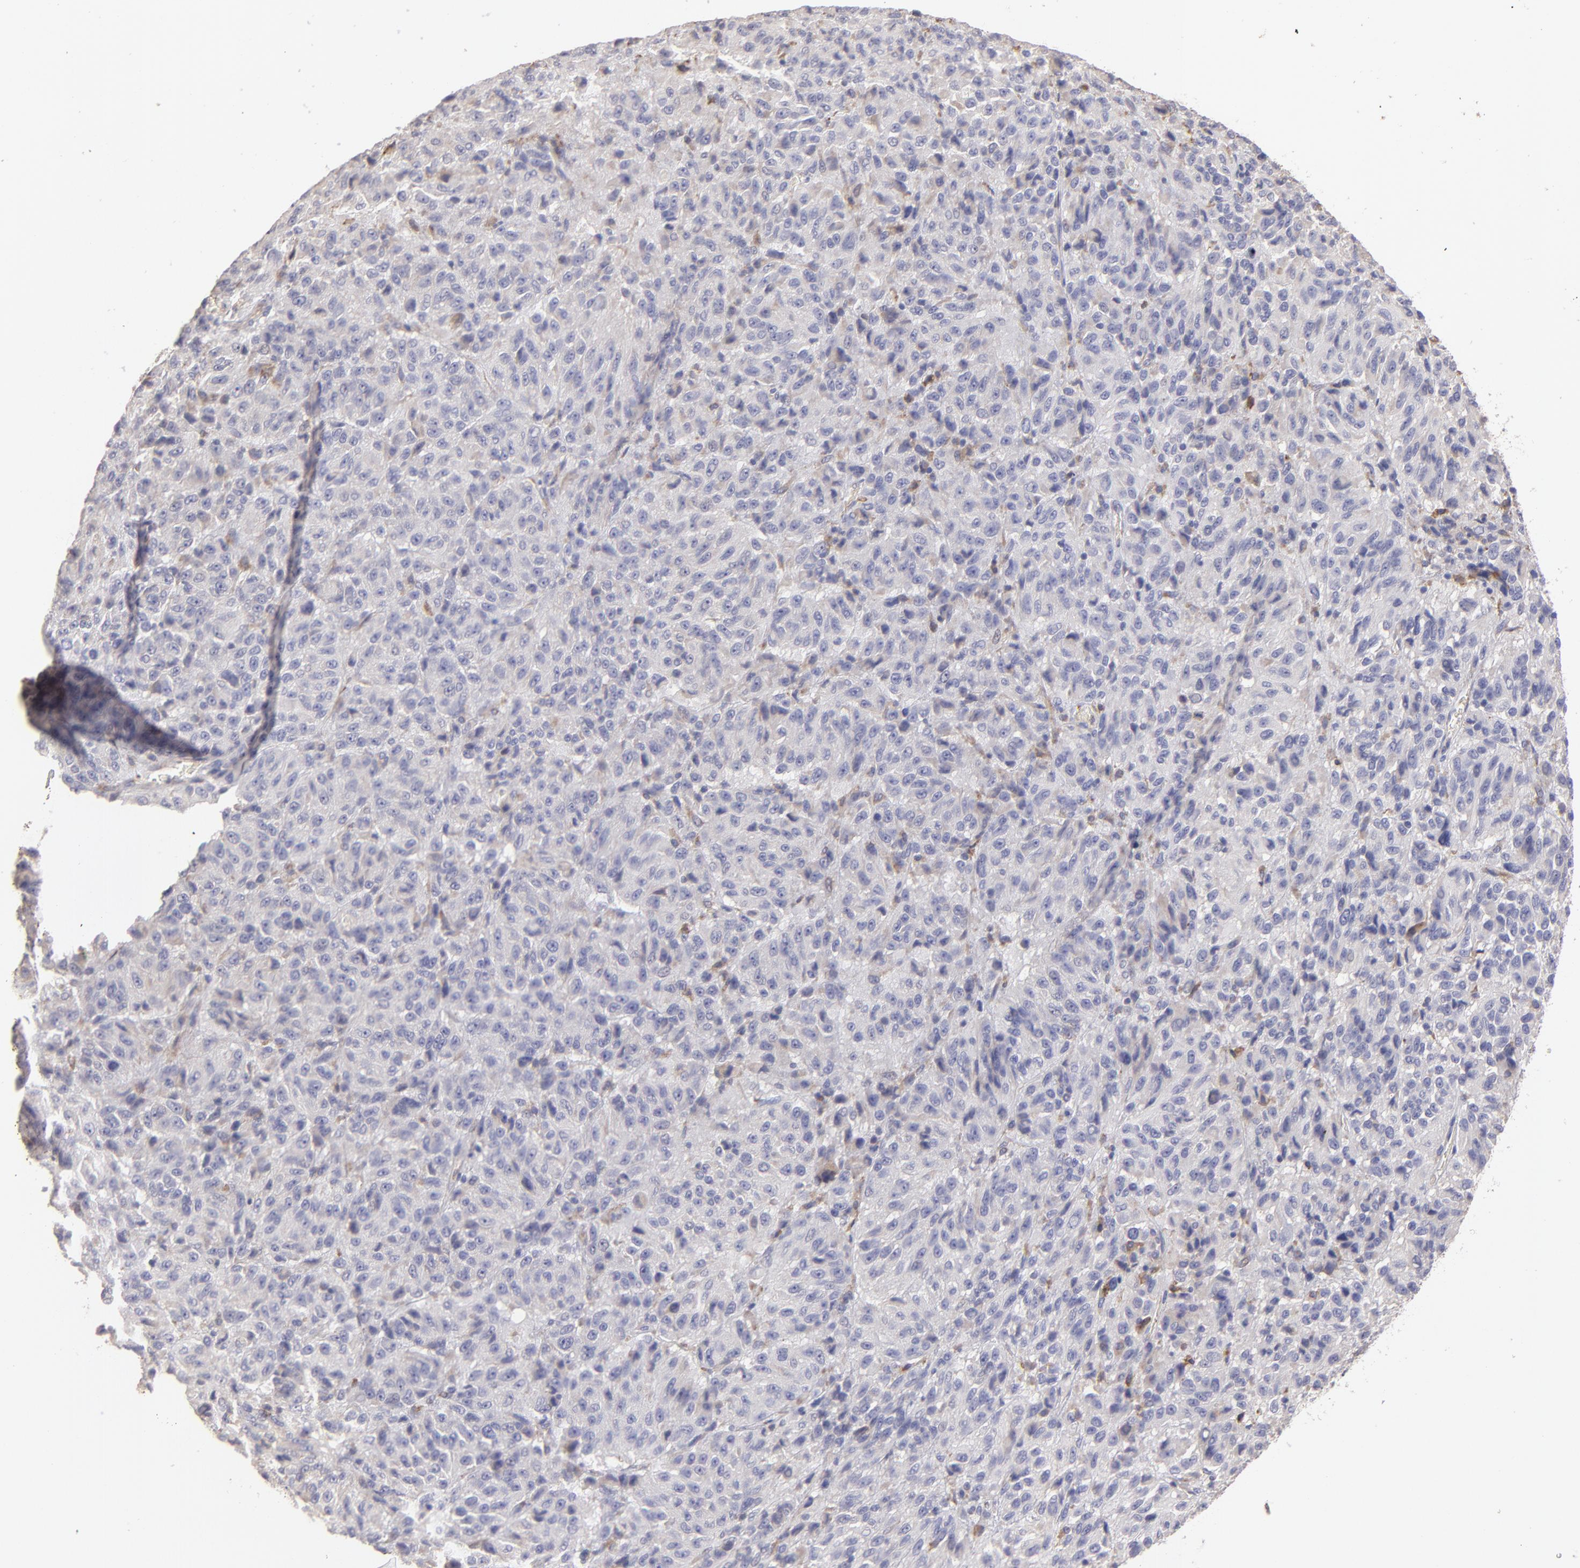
{"staining": {"intensity": "weak", "quantity": "<25%", "location": "cytoplasmic/membranous"}, "tissue": "melanoma", "cell_type": "Tumor cells", "image_type": "cancer", "snomed": [{"axis": "morphology", "description": "Malignant melanoma, Metastatic site"}, {"axis": "topography", "description": "Lung"}], "caption": "IHC photomicrograph of human melanoma stained for a protein (brown), which displays no expression in tumor cells. (Immunohistochemistry, brightfield microscopy, high magnification).", "gene": "CALR", "patient": {"sex": "male", "age": 64}}